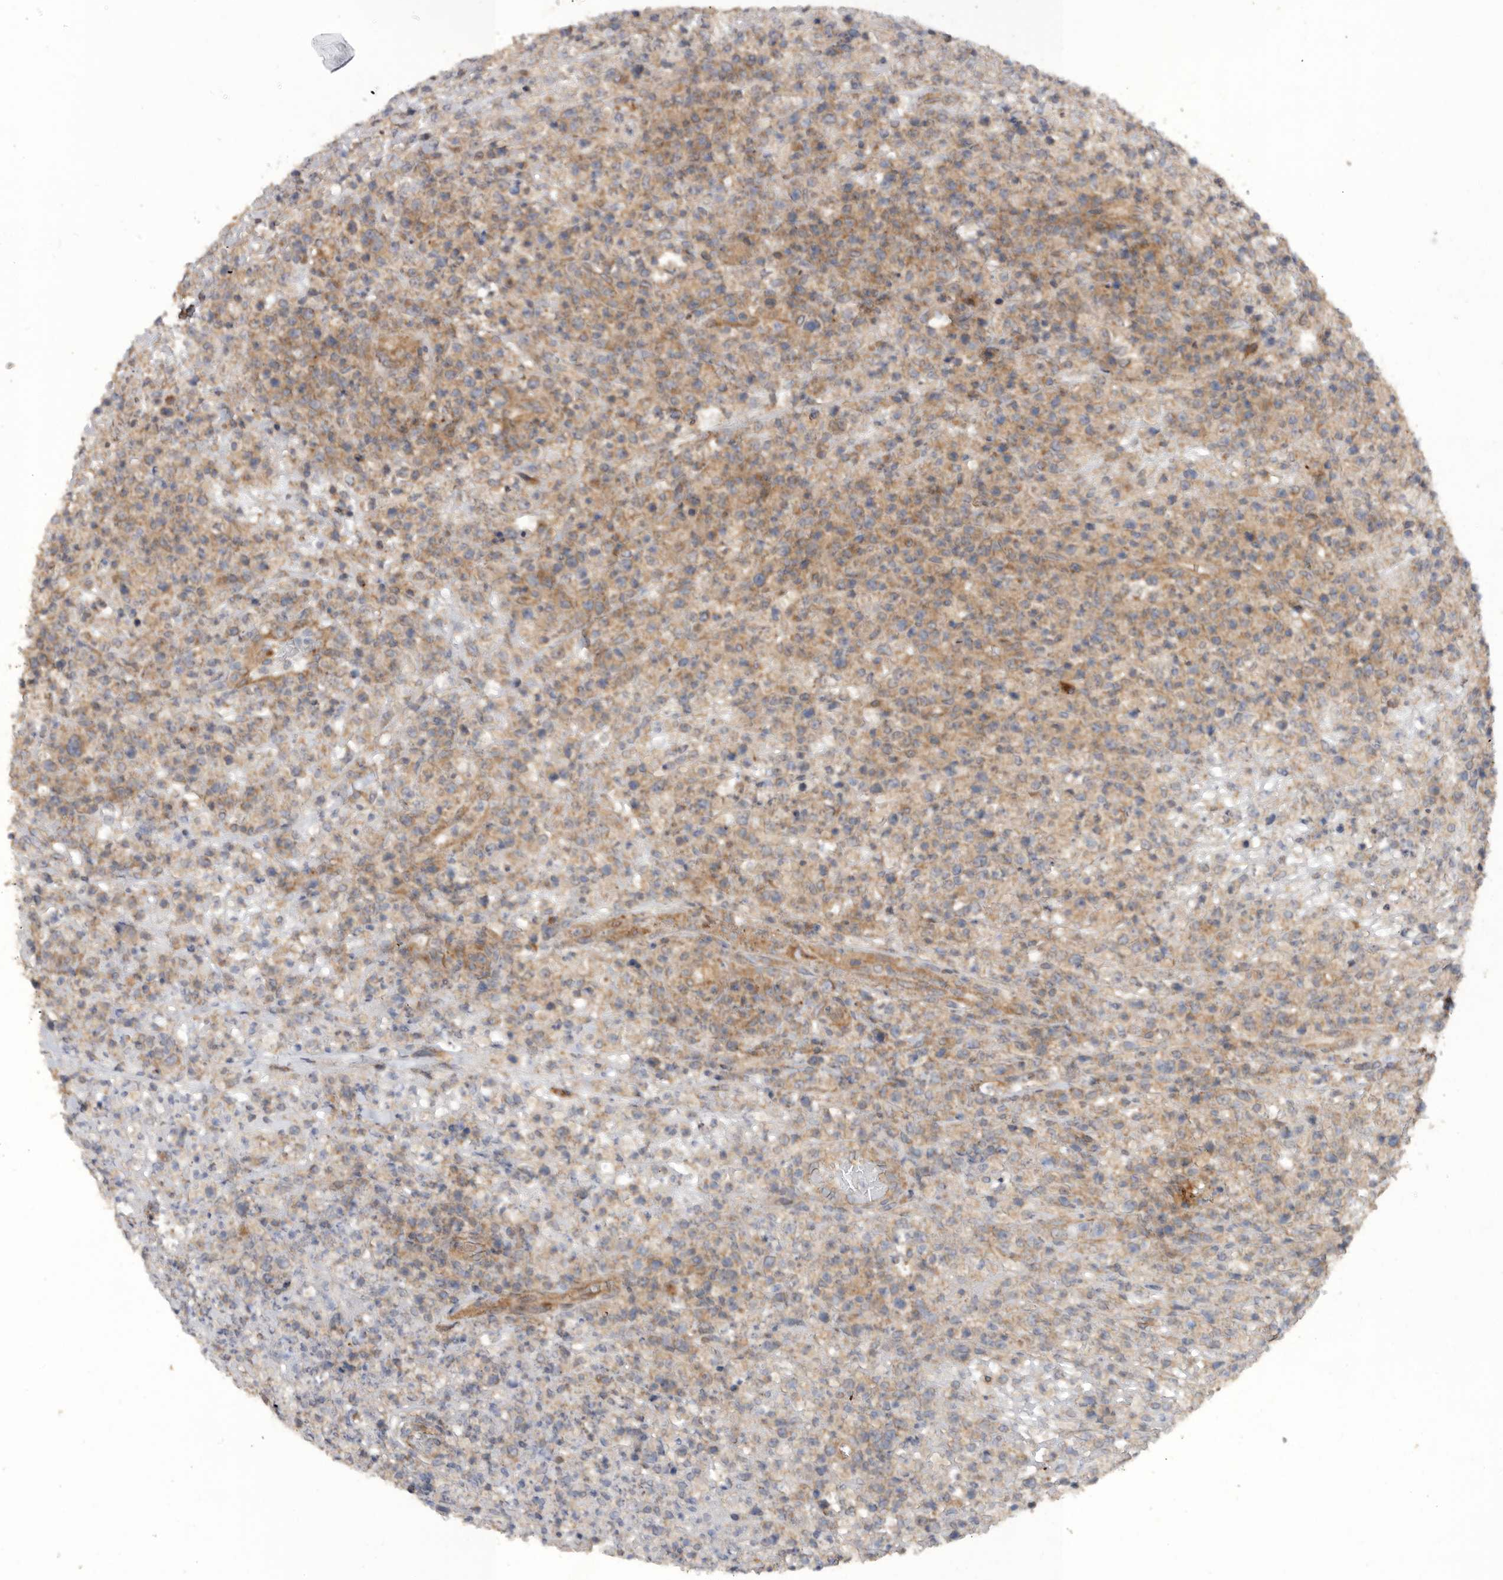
{"staining": {"intensity": "moderate", "quantity": ">75%", "location": "cytoplasmic/membranous"}, "tissue": "lymphoma", "cell_type": "Tumor cells", "image_type": "cancer", "snomed": [{"axis": "morphology", "description": "Malignant lymphoma, non-Hodgkin's type, High grade"}, {"axis": "topography", "description": "Colon"}], "caption": "The immunohistochemical stain labels moderate cytoplasmic/membranous positivity in tumor cells of malignant lymphoma, non-Hodgkin's type (high-grade) tissue. The staining was performed using DAB, with brown indicating positive protein expression. Nuclei are stained blue with hematoxylin.", "gene": "PODXL2", "patient": {"sex": "female", "age": 53}}